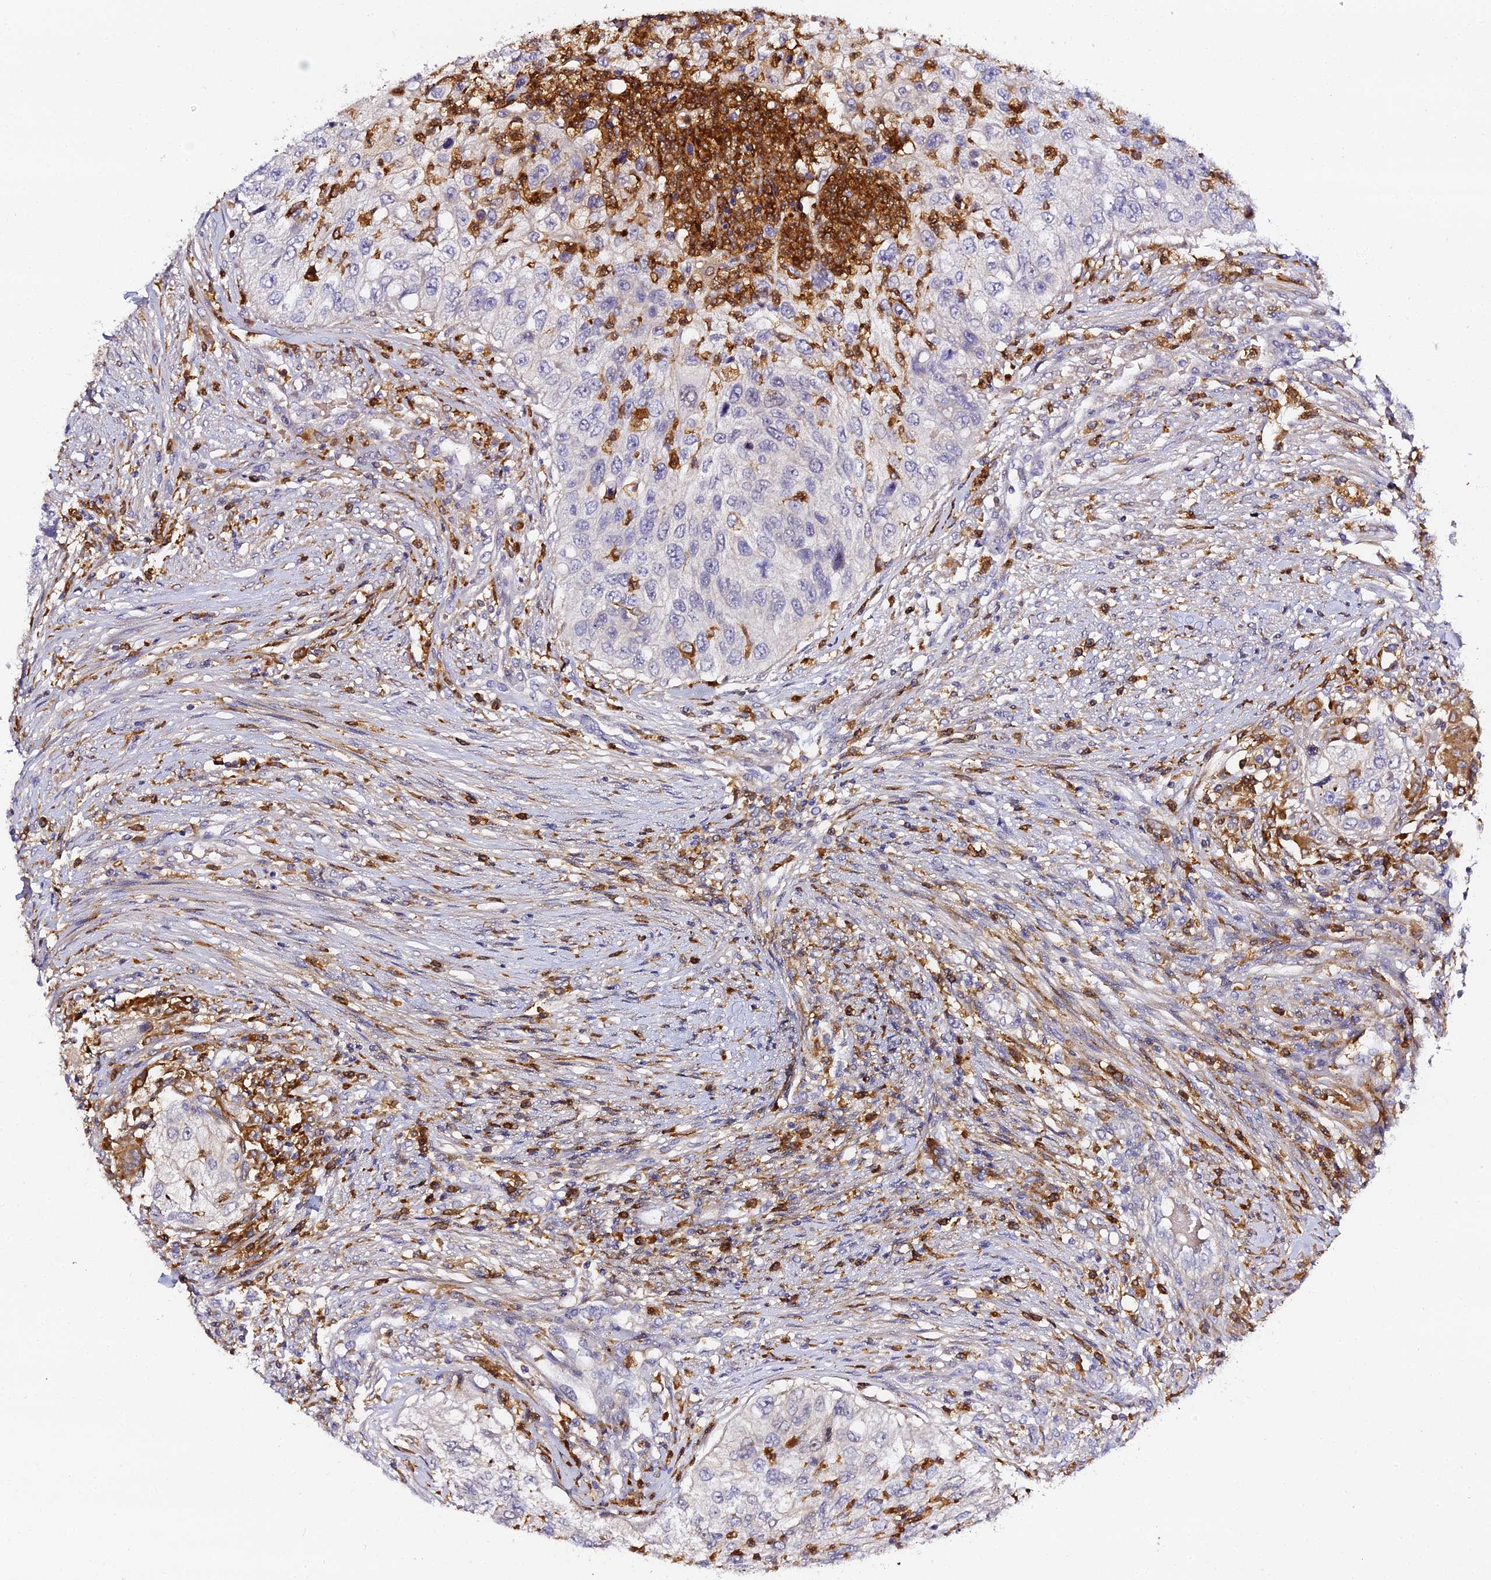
{"staining": {"intensity": "moderate", "quantity": "<25%", "location": "cytoplasmic/membranous"}, "tissue": "urothelial cancer", "cell_type": "Tumor cells", "image_type": "cancer", "snomed": [{"axis": "morphology", "description": "Urothelial carcinoma, High grade"}, {"axis": "topography", "description": "Urinary bladder"}], "caption": "The micrograph displays a brown stain indicating the presence of a protein in the cytoplasmic/membranous of tumor cells in high-grade urothelial carcinoma.", "gene": "IL4I1", "patient": {"sex": "female", "age": 60}}